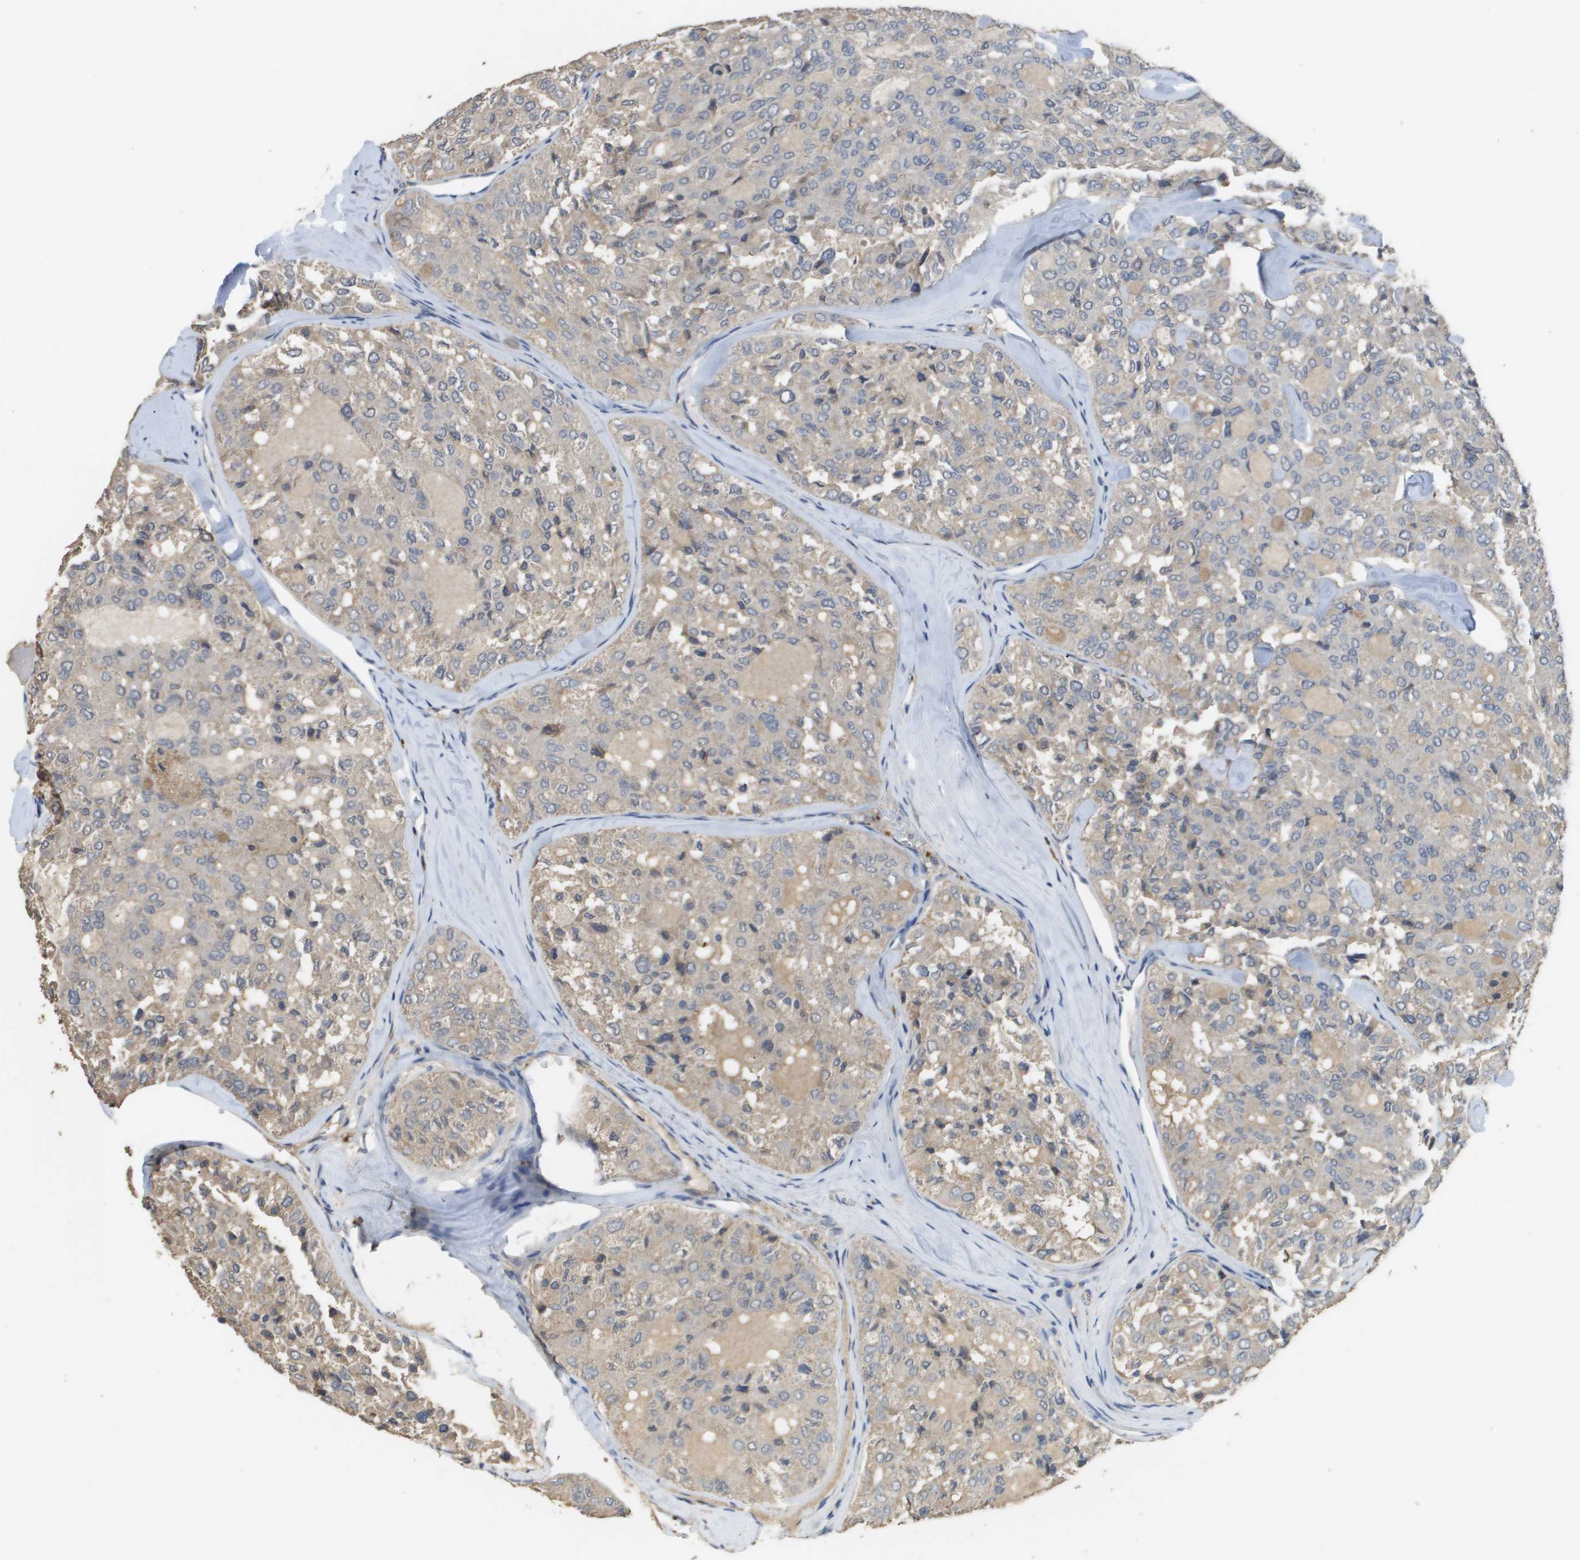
{"staining": {"intensity": "weak", "quantity": "<25%", "location": "cytoplasmic/membranous"}, "tissue": "thyroid cancer", "cell_type": "Tumor cells", "image_type": "cancer", "snomed": [{"axis": "morphology", "description": "Follicular adenoma carcinoma, NOS"}, {"axis": "topography", "description": "Thyroid gland"}], "caption": "Immunohistochemistry (IHC) of human thyroid cancer demonstrates no expression in tumor cells.", "gene": "RAB27B", "patient": {"sex": "male", "age": 75}}